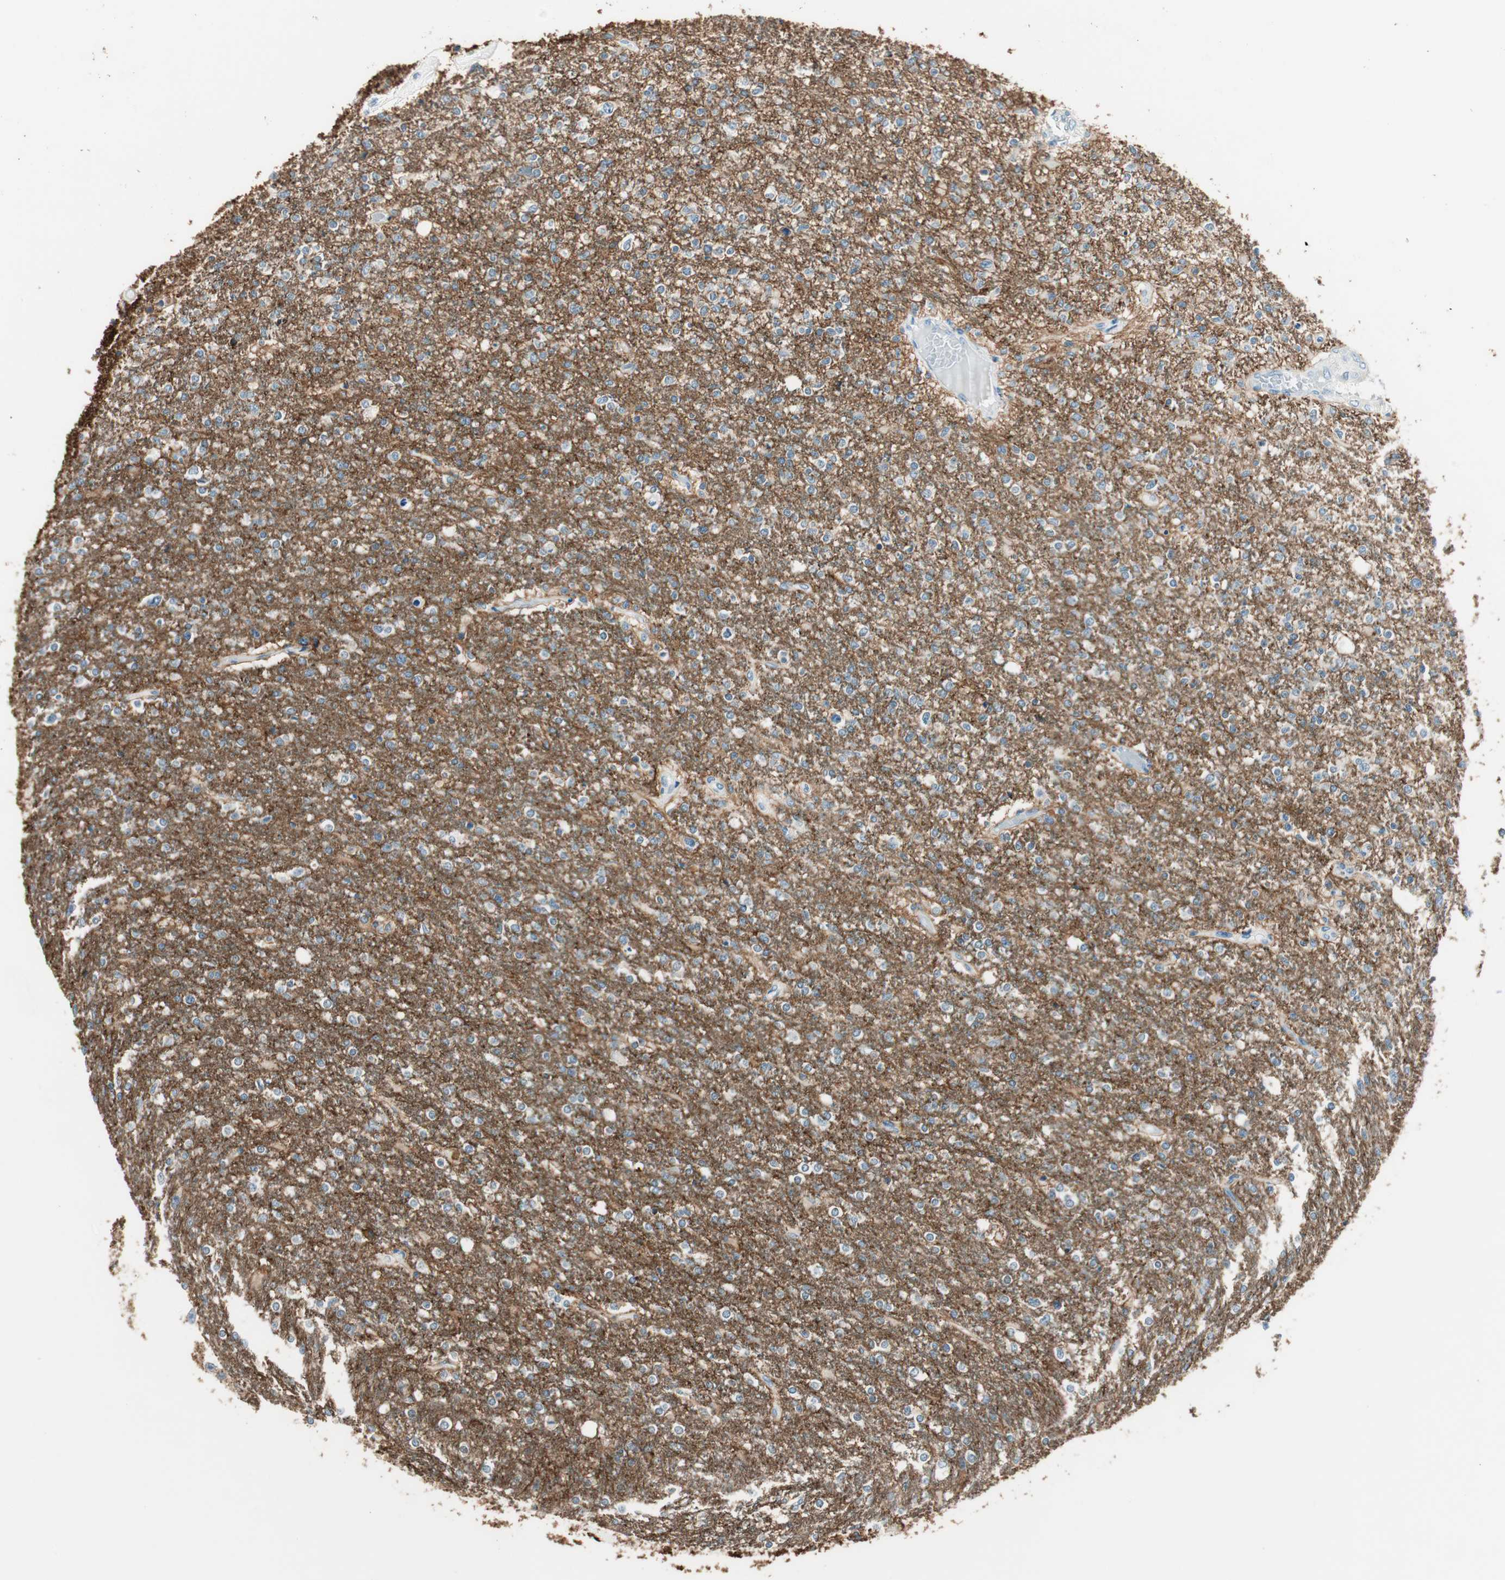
{"staining": {"intensity": "negative", "quantity": "none", "location": "none"}, "tissue": "glioma", "cell_type": "Tumor cells", "image_type": "cancer", "snomed": [{"axis": "morphology", "description": "Glioma, malignant, High grade"}, {"axis": "topography", "description": "Cerebral cortex"}], "caption": "DAB immunohistochemical staining of human glioma reveals no significant positivity in tumor cells.", "gene": "GNAO1", "patient": {"sex": "male", "age": 76}}